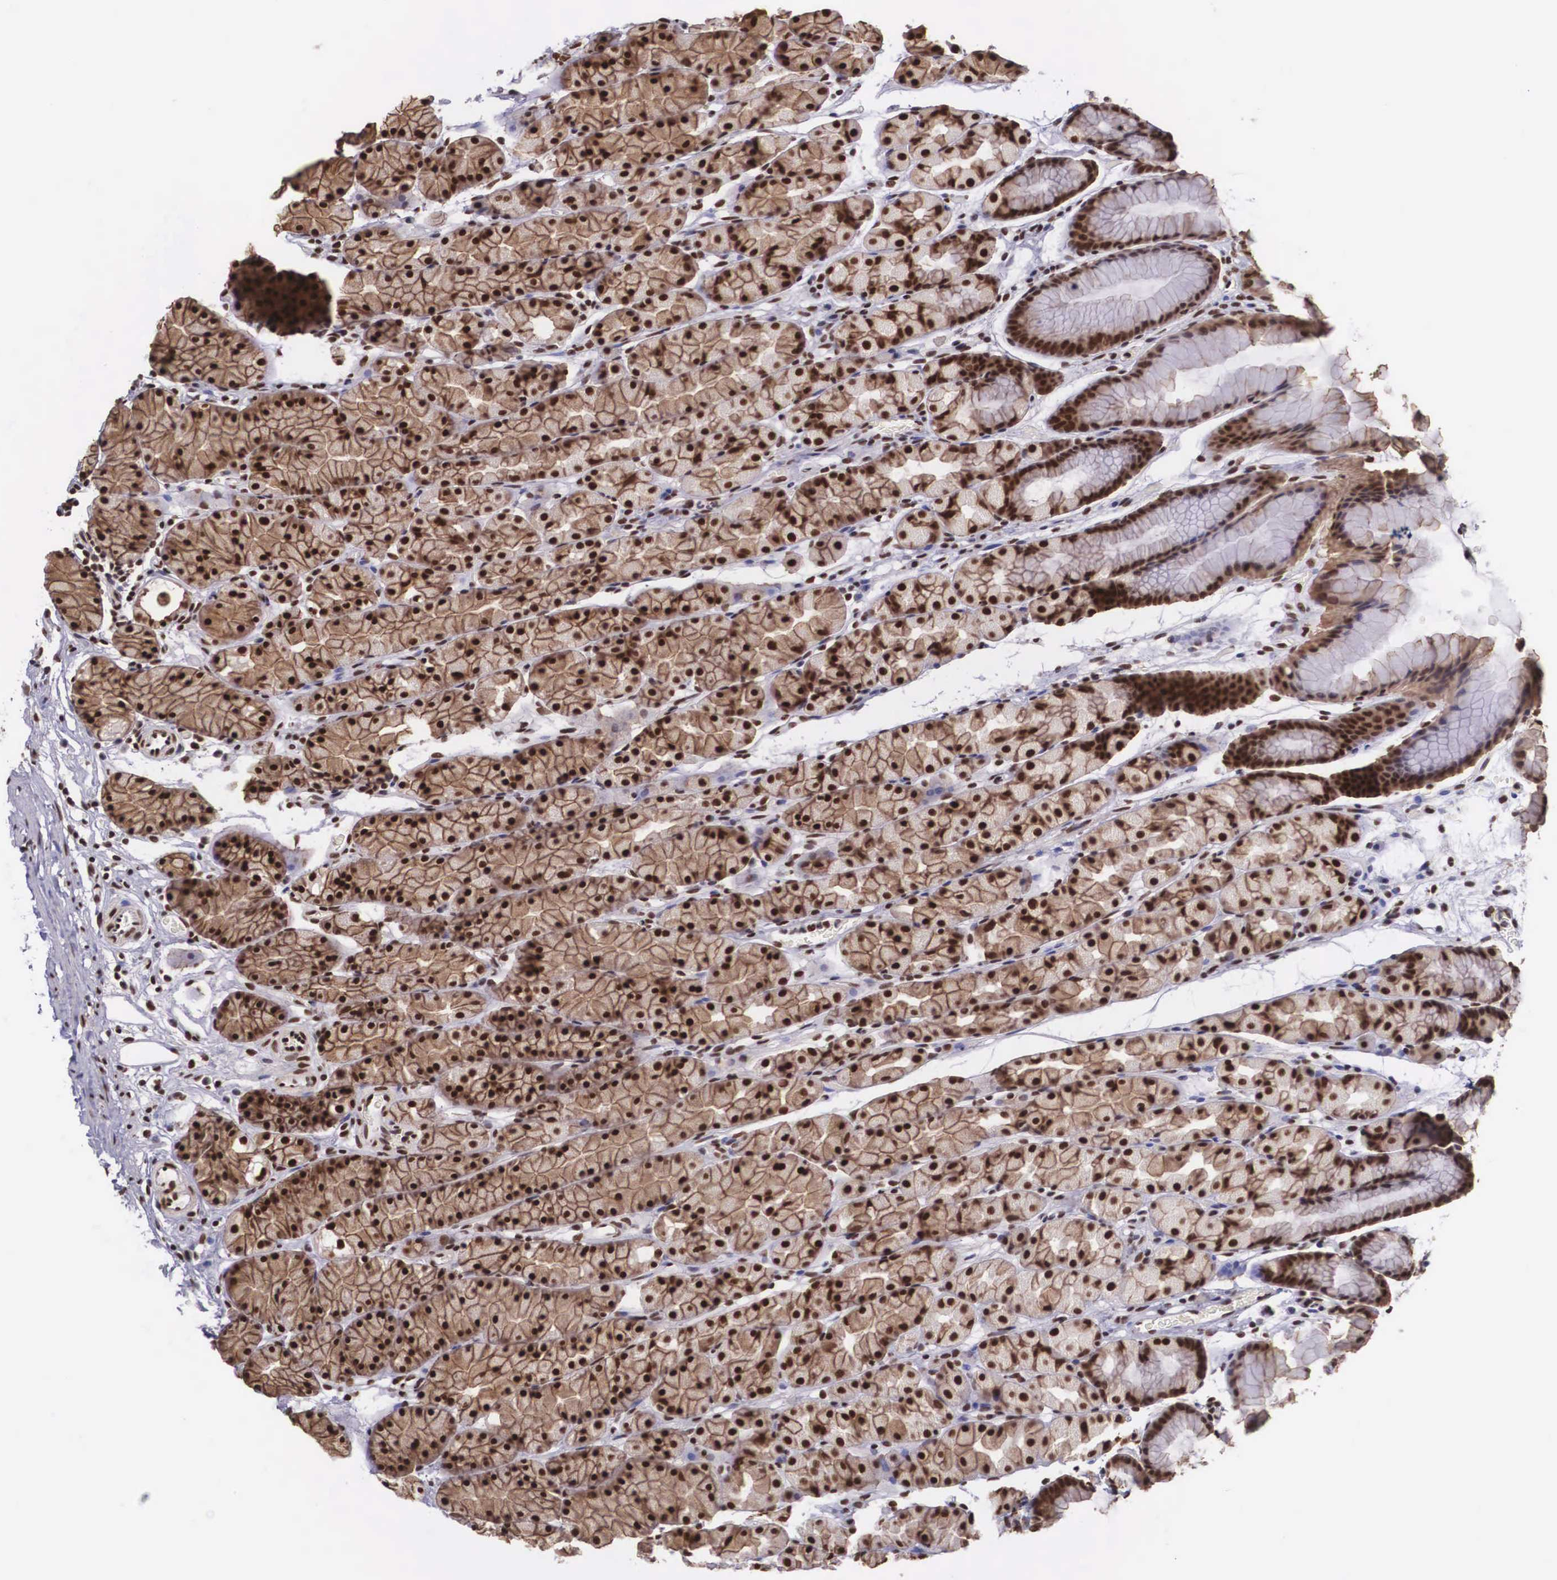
{"staining": {"intensity": "strong", "quantity": ">75%", "location": "cytoplasmic/membranous,nuclear"}, "tissue": "stomach", "cell_type": "Glandular cells", "image_type": "normal", "snomed": [{"axis": "morphology", "description": "Normal tissue, NOS"}, {"axis": "topography", "description": "Esophagus"}, {"axis": "topography", "description": "Stomach, upper"}], "caption": "Protein expression analysis of normal human stomach reveals strong cytoplasmic/membranous,nuclear expression in approximately >75% of glandular cells.", "gene": "POLR2F", "patient": {"sex": "male", "age": 47}}